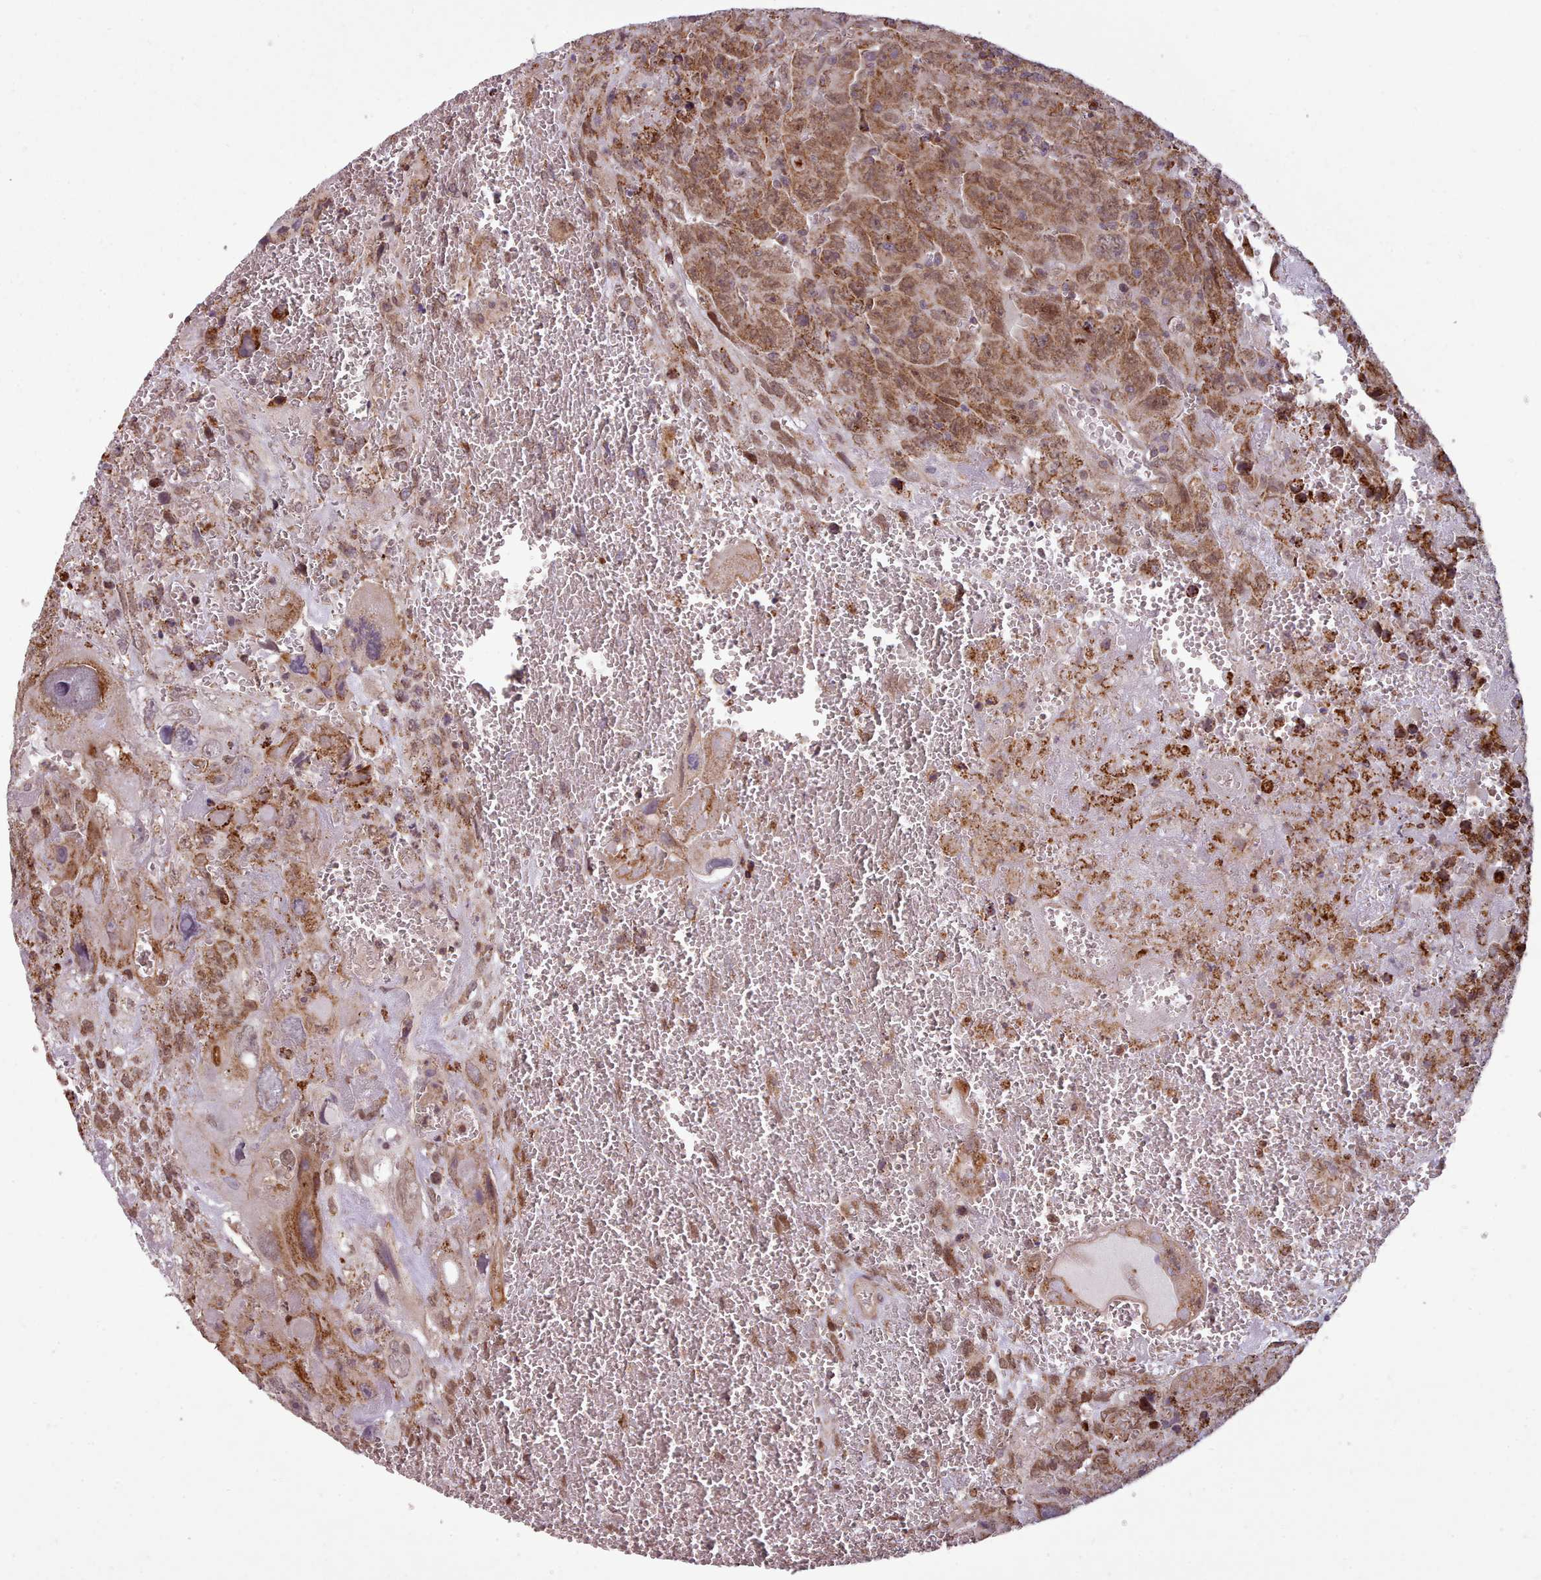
{"staining": {"intensity": "moderate", "quantity": ">75%", "location": "cytoplasmic/membranous,nuclear"}, "tissue": "testis cancer", "cell_type": "Tumor cells", "image_type": "cancer", "snomed": [{"axis": "morphology", "description": "Carcinoma, Embryonal, NOS"}, {"axis": "topography", "description": "Testis"}], "caption": "Immunohistochemical staining of human testis cancer (embryonal carcinoma) shows moderate cytoplasmic/membranous and nuclear protein positivity in about >75% of tumor cells.", "gene": "ZMYM4", "patient": {"sex": "male", "age": 28}}